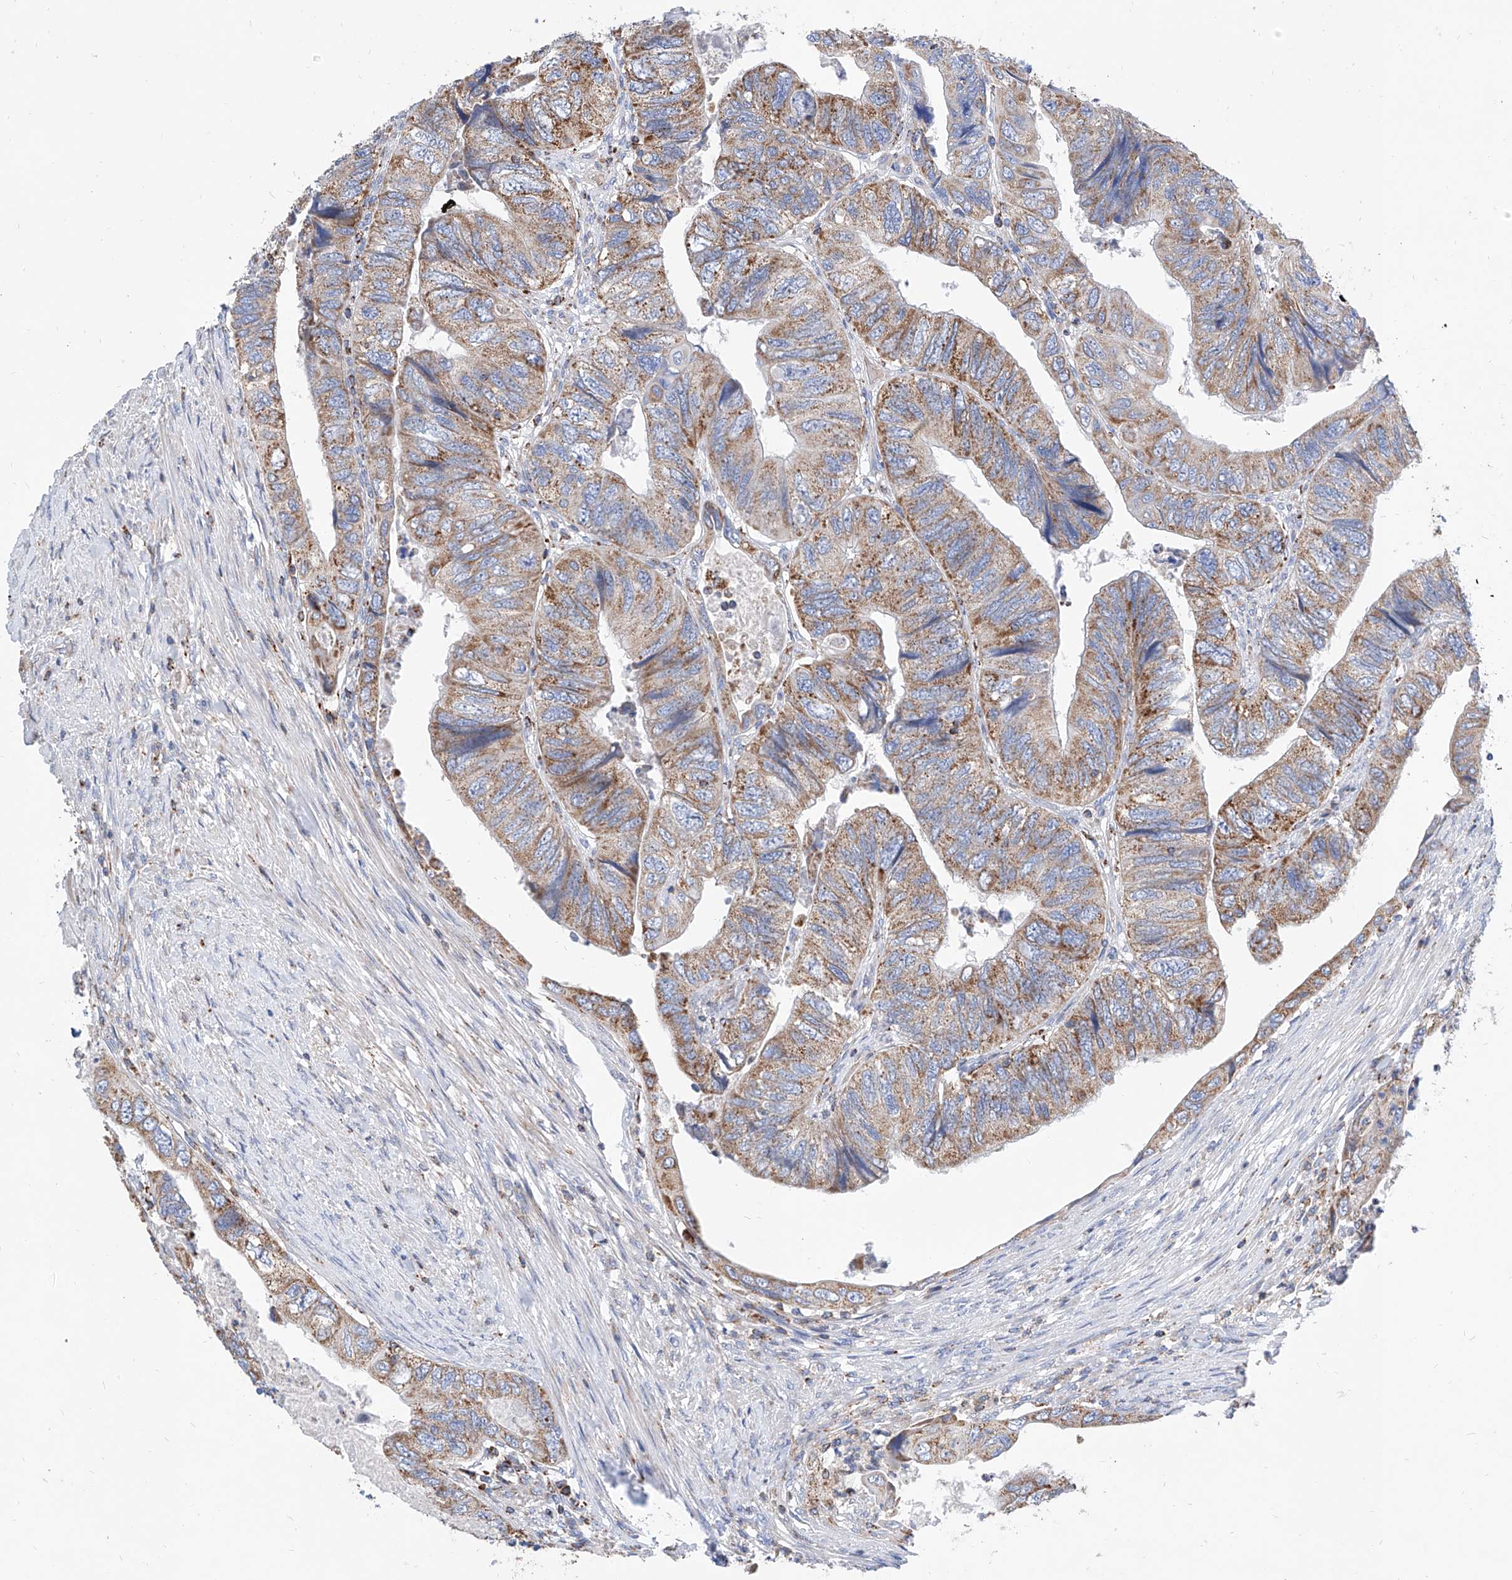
{"staining": {"intensity": "moderate", "quantity": ">75%", "location": "cytoplasmic/membranous"}, "tissue": "colorectal cancer", "cell_type": "Tumor cells", "image_type": "cancer", "snomed": [{"axis": "morphology", "description": "Adenocarcinoma, NOS"}, {"axis": "topography", "description": "Rectum"}], "caption": "A high-resolution histopathology image shows IHC staining of colorectal adenocarcinoma, which displays moderate cytoplasmic/membranous positivity in approximately >75% of tumor cells.", "gene": "CPNE5", "patient": {"sex": "male", "age": 63}}